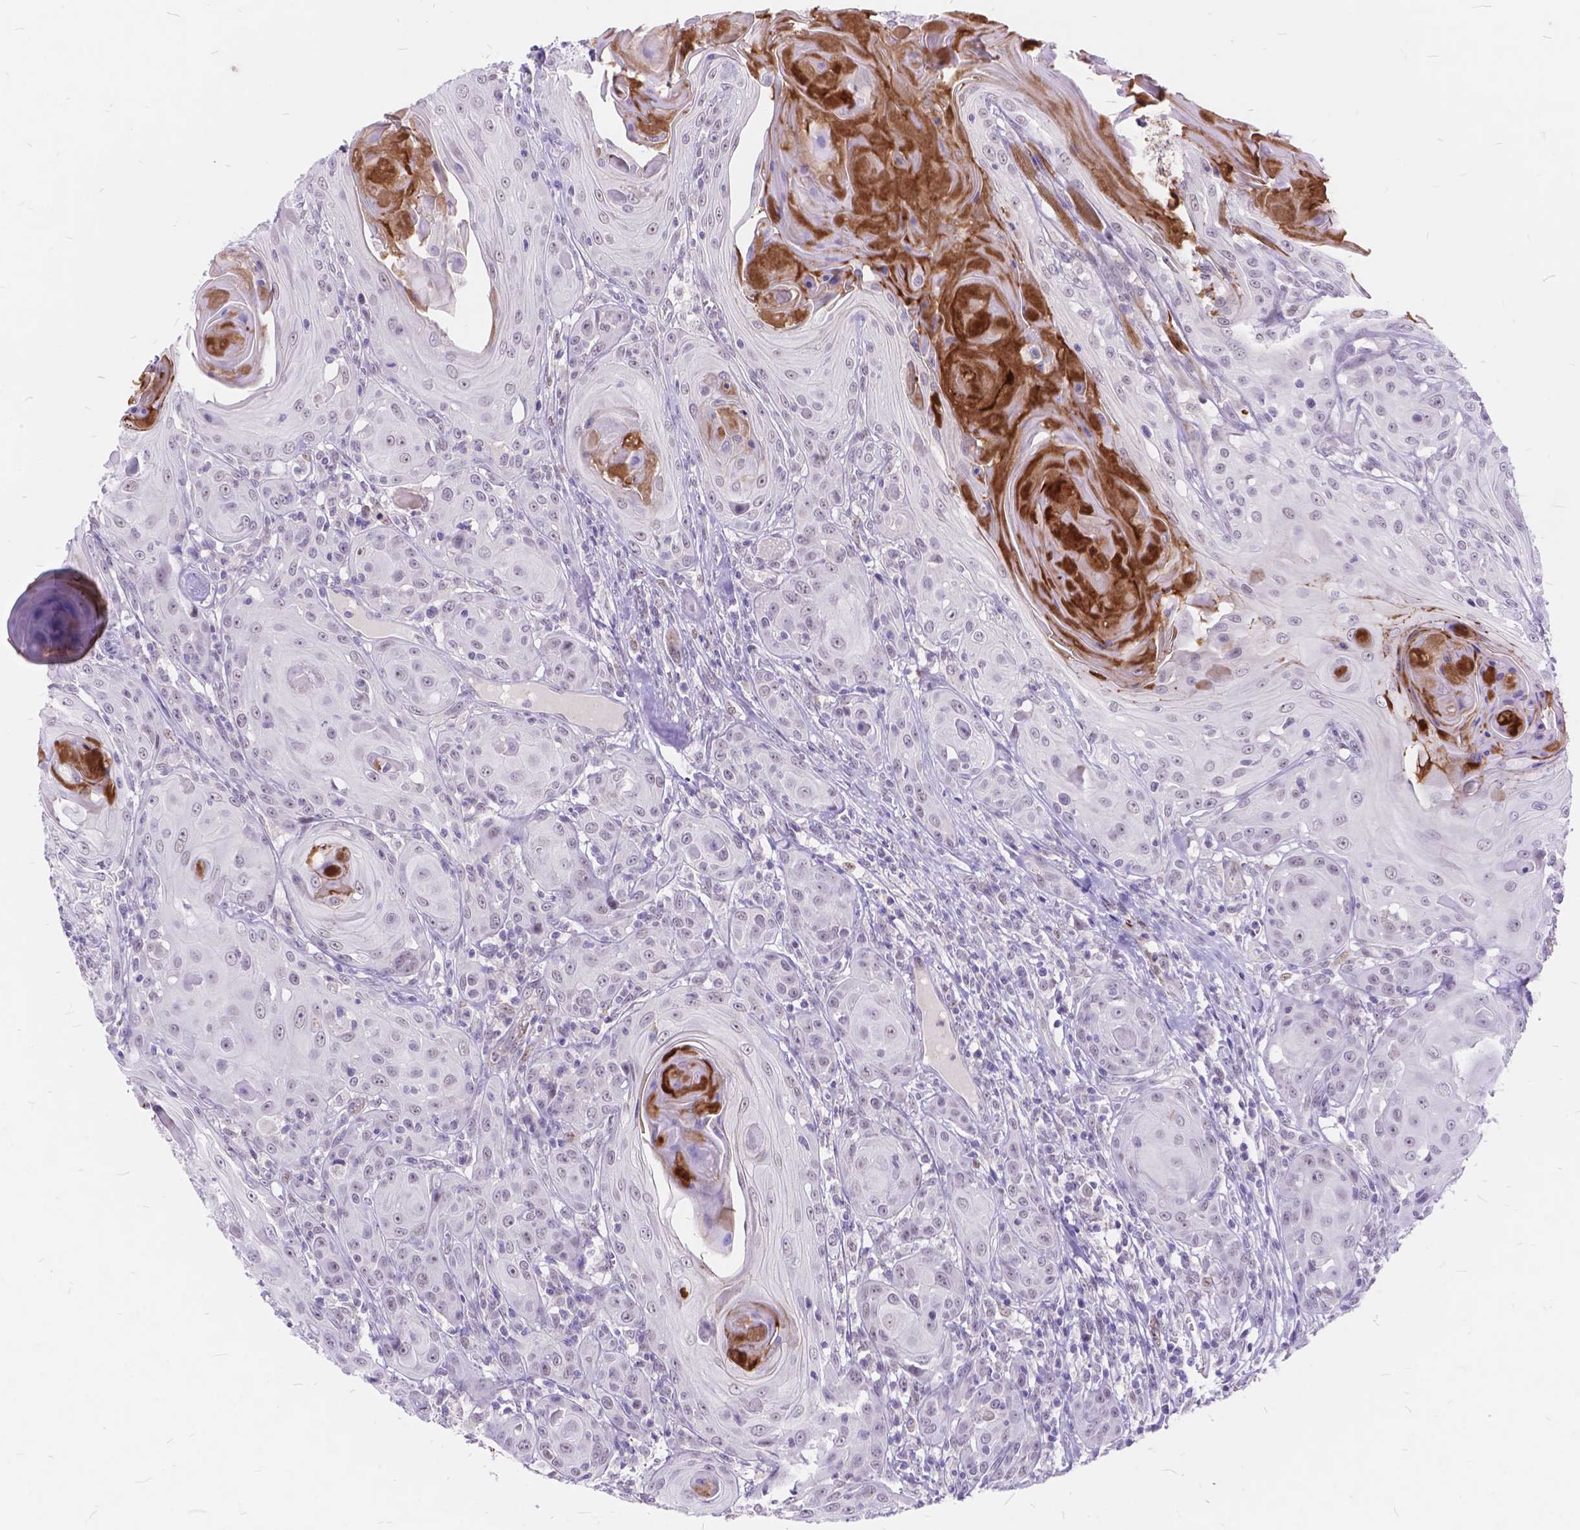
{"staining": {"intensity": "negative", "quantity": "none", "location": "none"}, "tissue": "head and neck cancer", "cell_type": "Tumor cells", "image_type": "cancer", "snomed": [{"axis": "morphology", "description": "Squamous cell carcinoma, NOS"}, {"axis": "topography", "description": "Head-Neck"}], "caption": "High power microscopy micrograph of an immunohistochemistry (IHC) image of head and neck cancer (squamous cell carcinoma), revealing no significant expression in tumor cells. Brightfield microscopy of IHC stained with DAB (brown) and hematoxylin (blue), captured at high magnification.", "gene": "MAN2C1", "patient": {"sex": "female", "age": 80}}